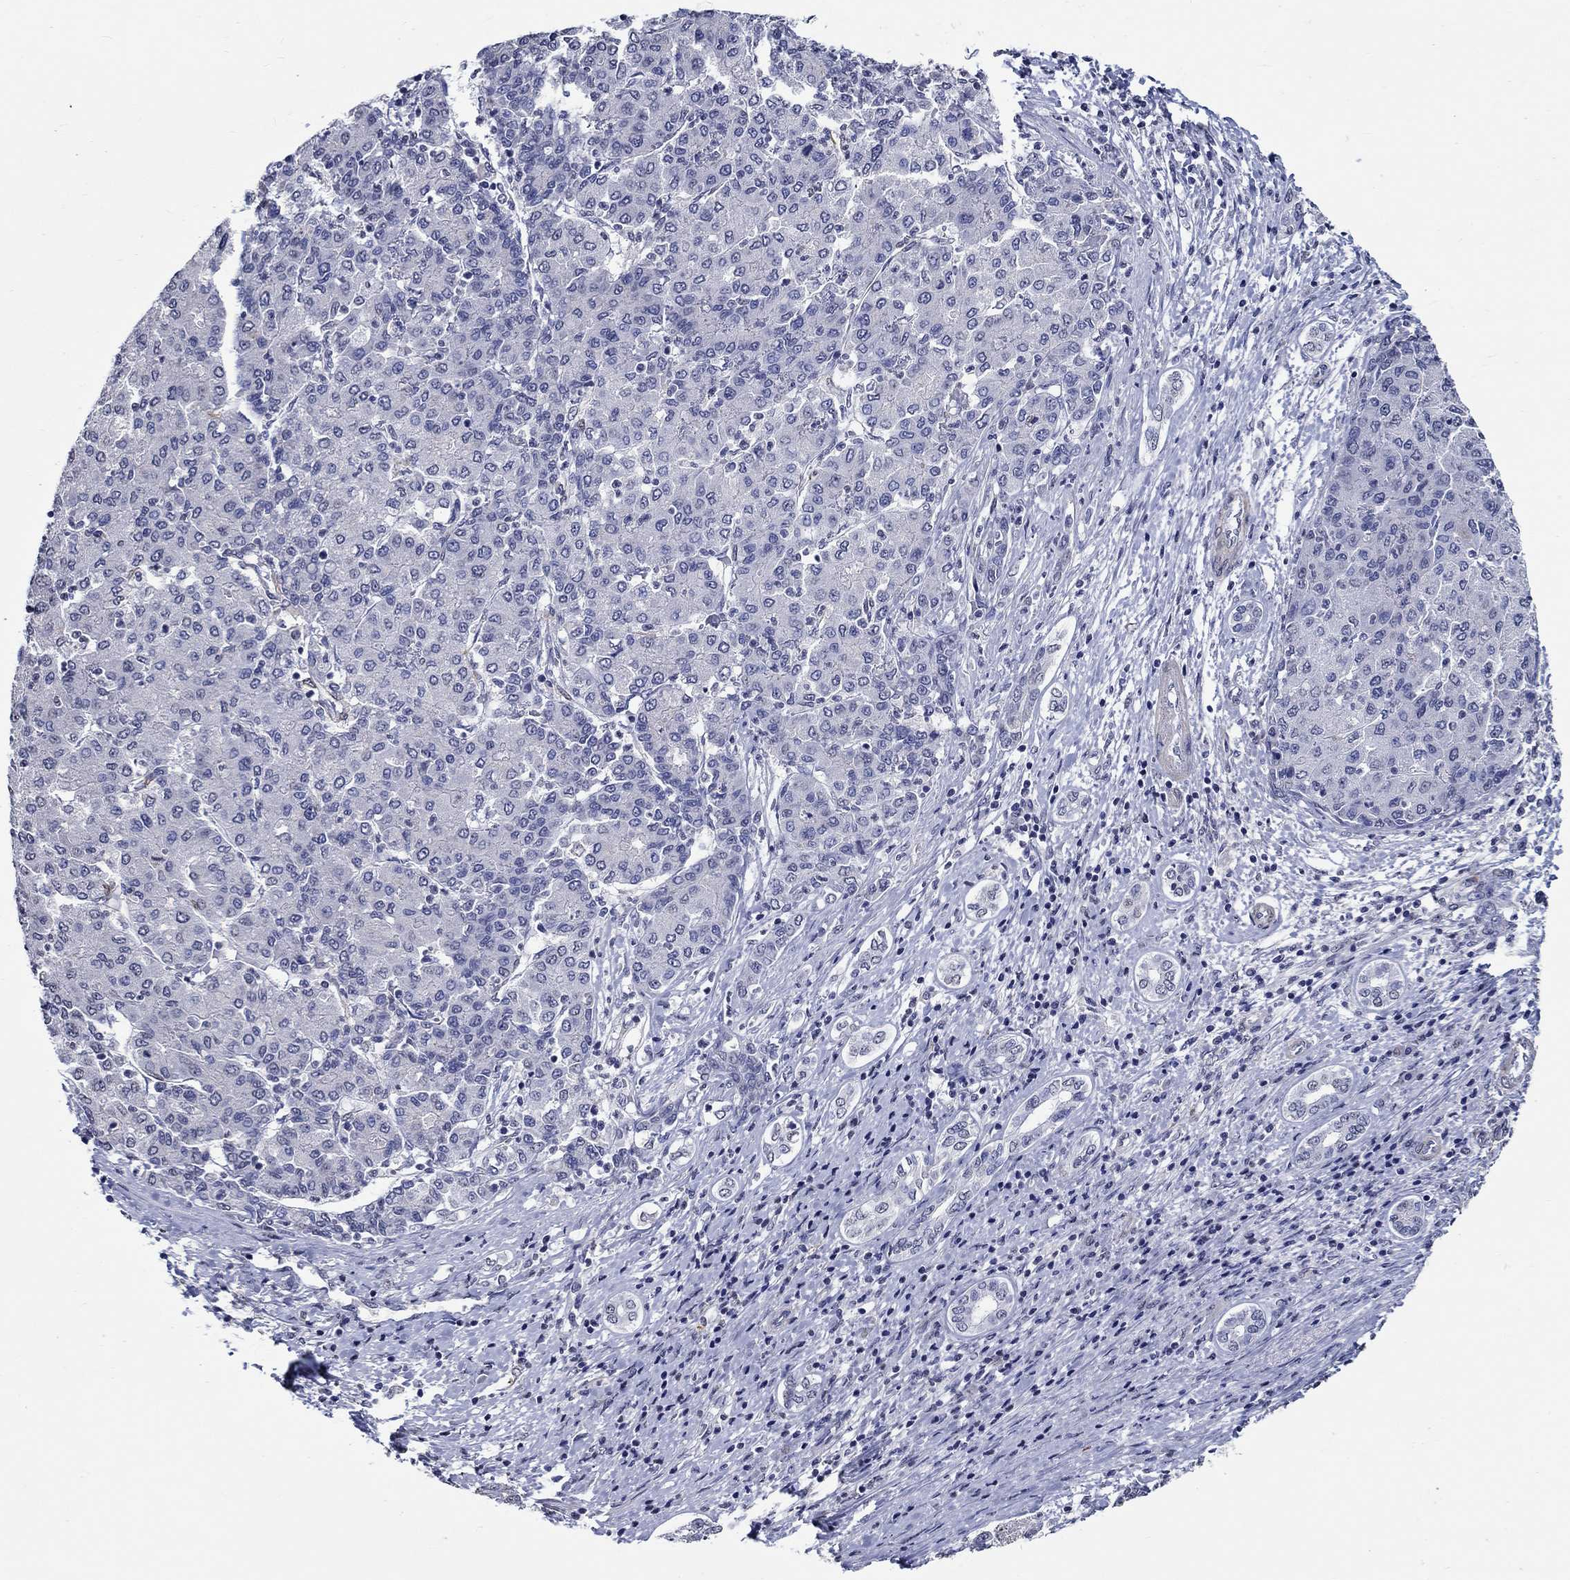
{"staining": {"intensity": "negative", "quantity": "none", "location": "none"}, "tissue": "liver cancer", "cell_type": "Tumor cells", "image_type": "cancer", "snomed": [{"axis": "morphology", "description": "Carcinoma, Hepatocellular, NOS"}, {"axis": "topography", "description": "Liver"}], "caption": "Immunohistochemistry of human liver cancer (hepatocellular carcinoma) demonstrates no positivity in tumor cells. (DAB (3,3'-diaminobenzidine) immunohistochemistry (IHC) visualized using brightfield microscopy, high magnification).", "gene": "PDE1B", "patient": {"sex": "male", "age": 65}}